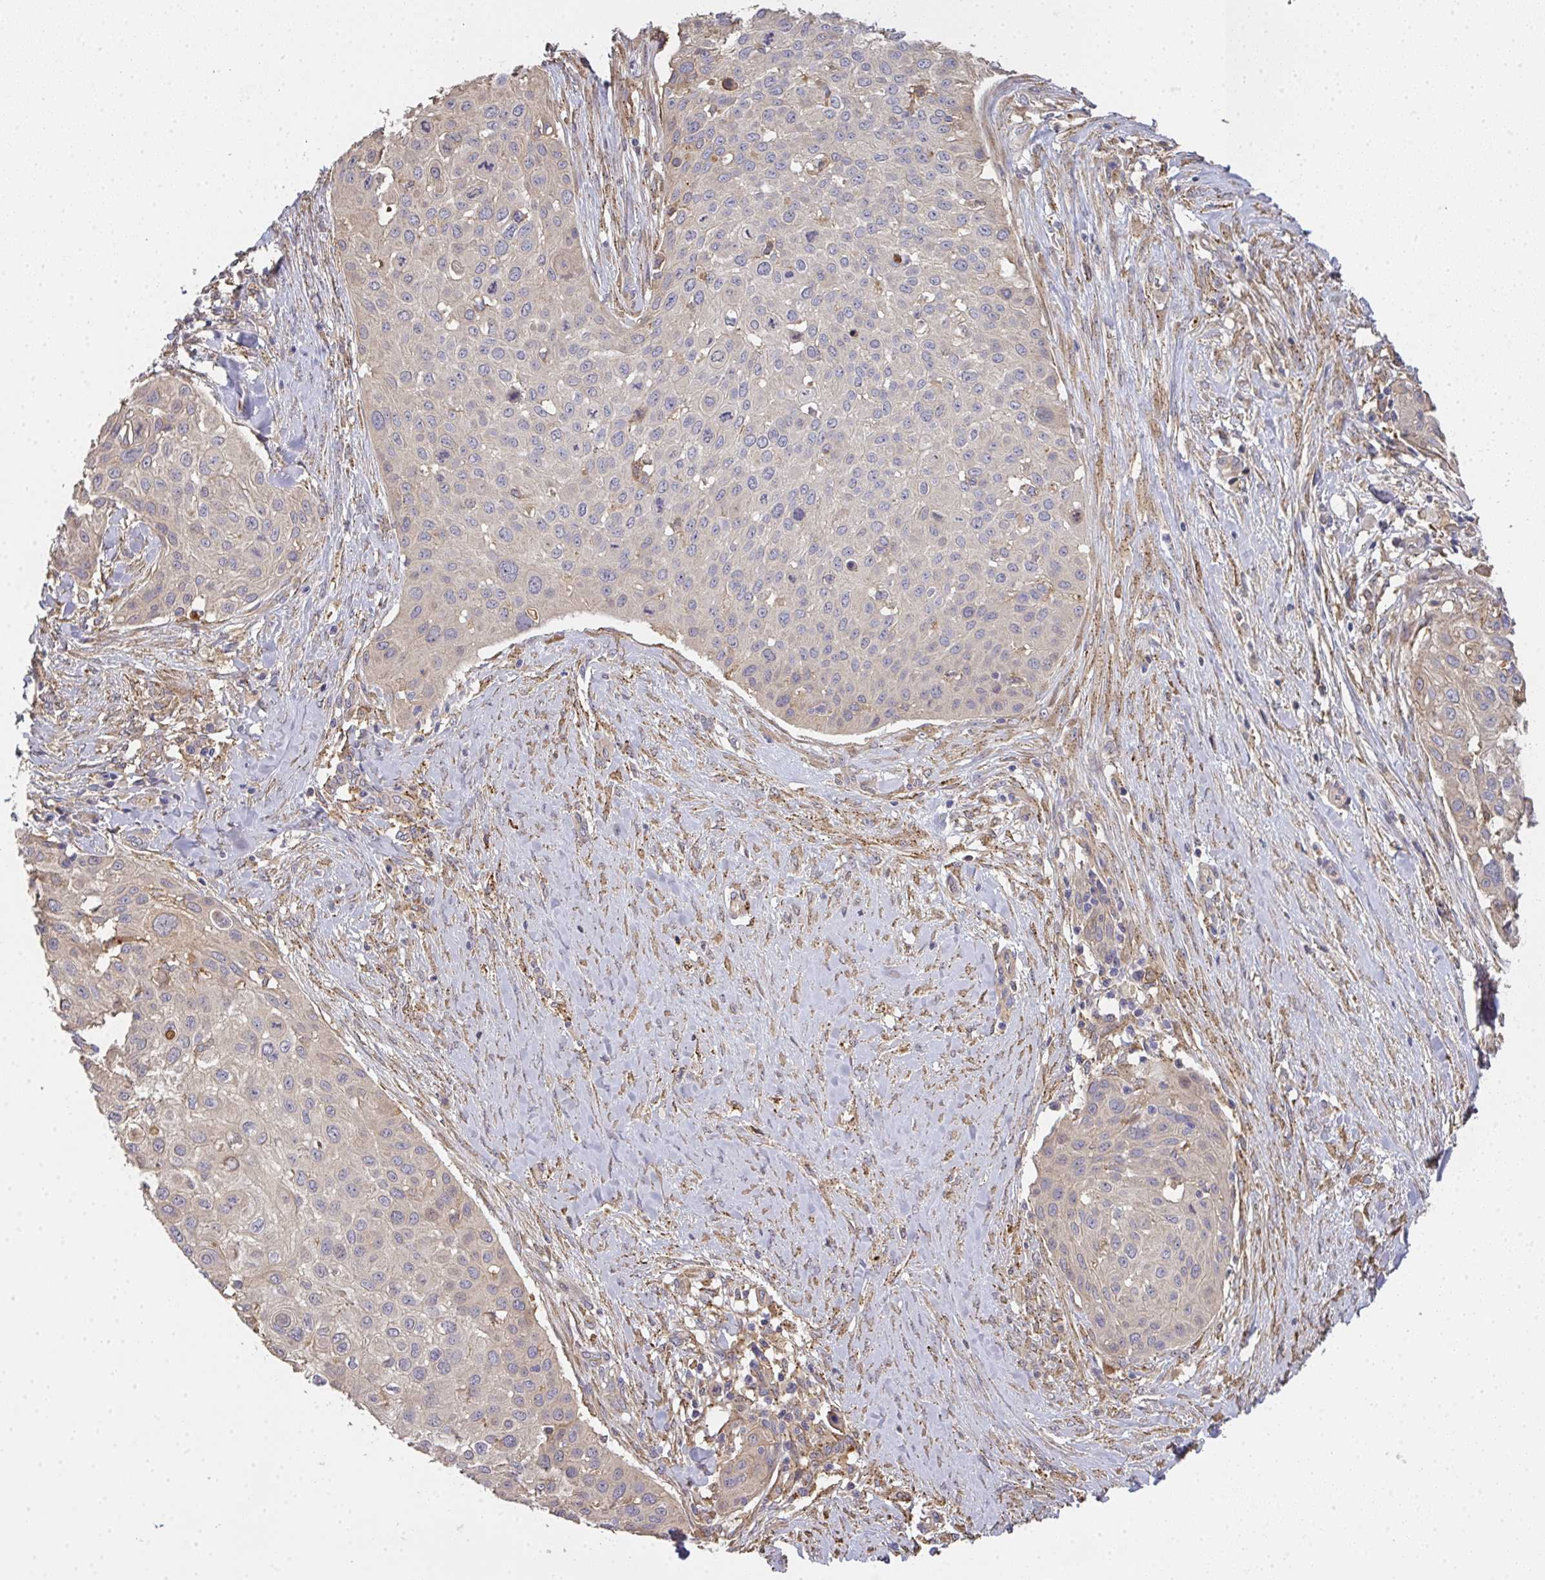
{"staining": {"intensity": "negative", "quantity": "none", "location": "none"}, "tissue": "skin cancer", "cell_type": "Tumor cells", "image_type": "cancer", "snomed": [{"axis": "morphology", "description": "Squamous cell carcinoma, NOS"}, {"axis": "topography", "description": "Skin"}], "caption": "Photomicrograph shows no significant protein expression in tumor cells of skin cancer (squamous cell carcinoma). (DAB (3,3'-diaminobenzidine) IHC with hematoxylin counter stain).", "gene": "EEF1AKMT1", "patient": {"sex": "female", "age": 87}}